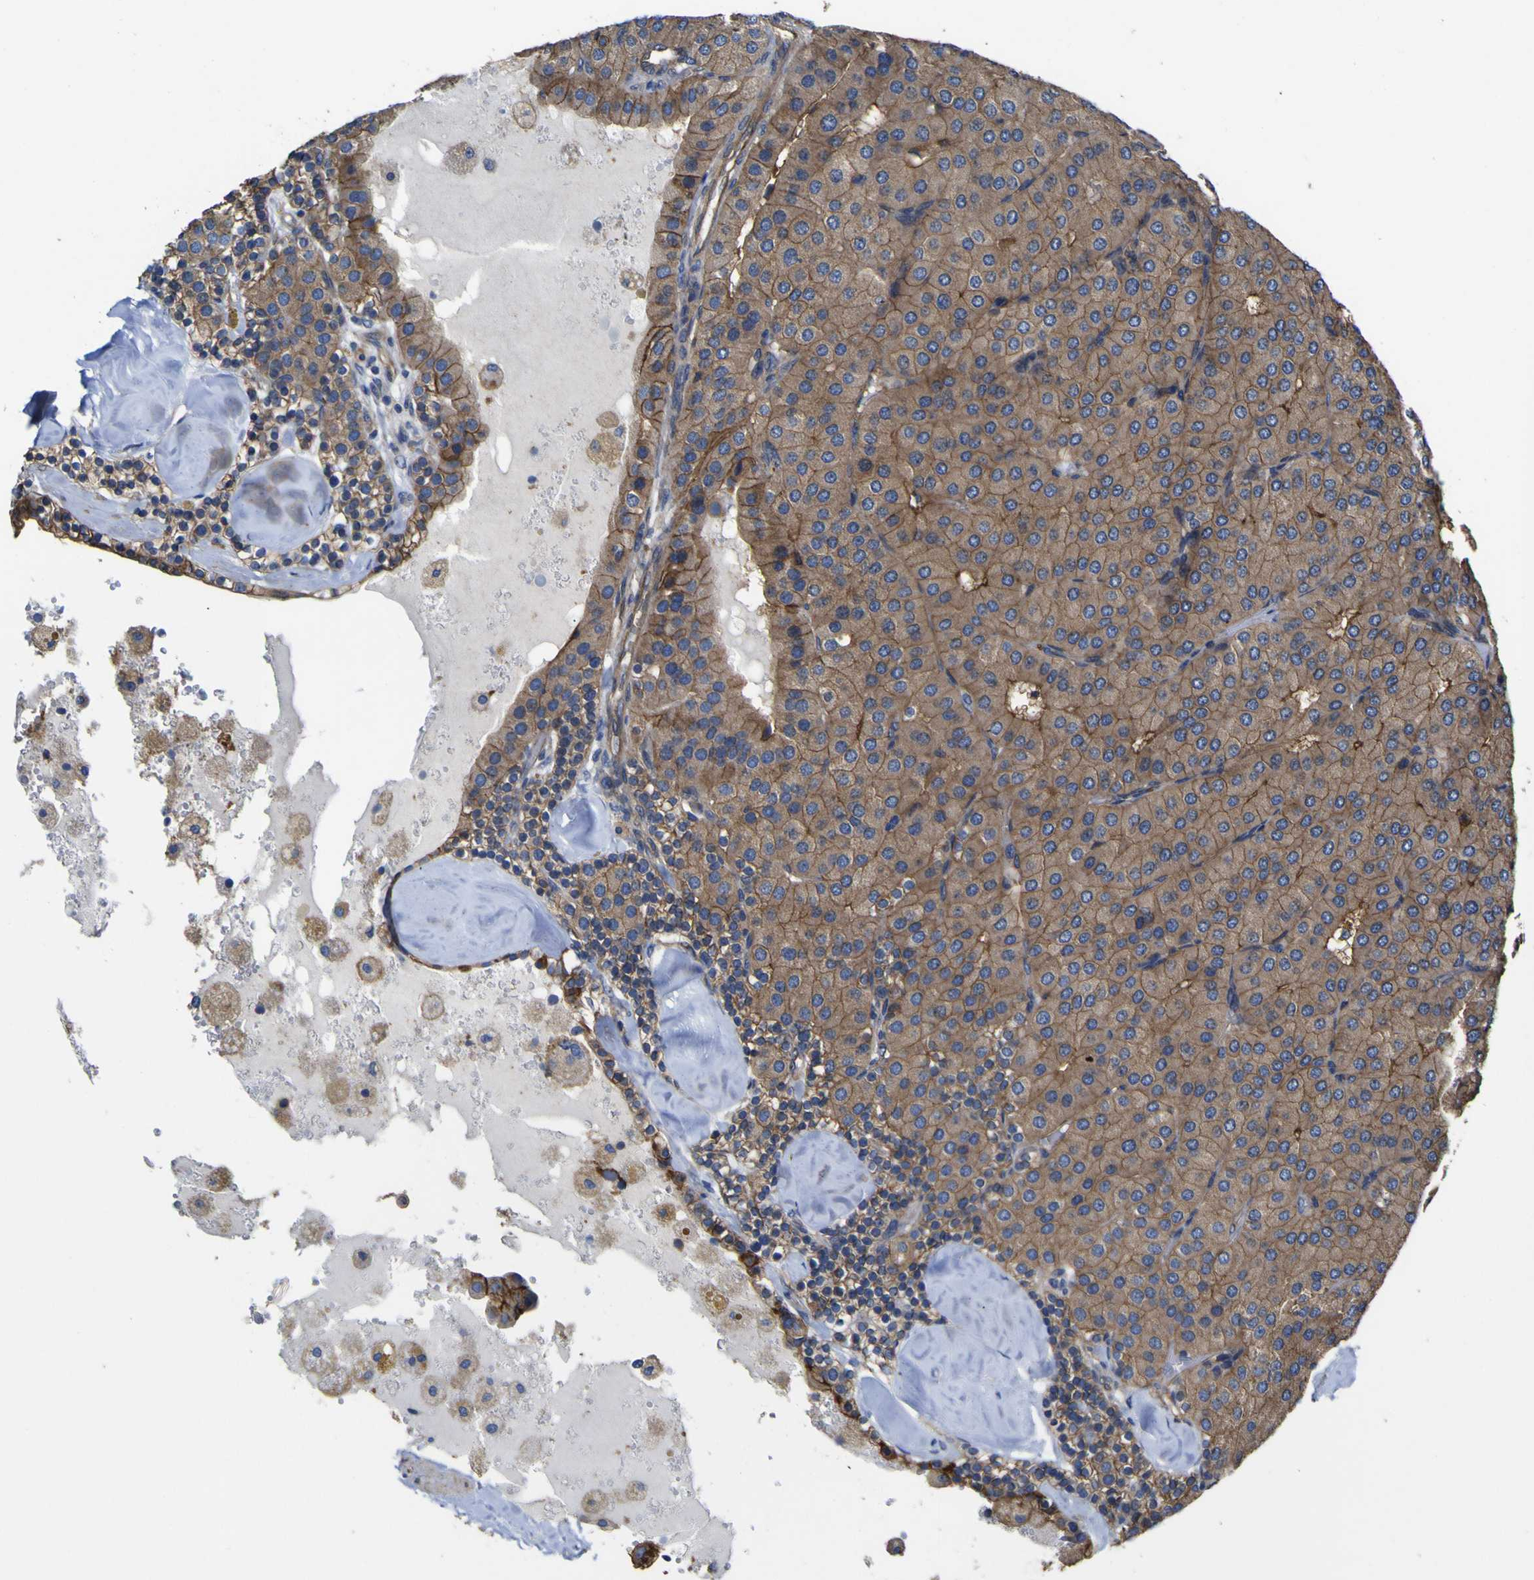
{"staining": {"intensity": "moderate", "quantity": ">75%", "location": "cytoplasmic/membranous"}, "tissue": "parathyroid gland", "cell_type": "Glandular cells", "image_type": "normal", "snomed": [{"axis": "morphology", "description": "Normal tissue, NOS"}, {"axis": "morphology", "description": "Adenoma, NOS"}, {"axis": "topography", "description": "Parathyroid gland"}], "caption": "Parathyroid gland stained for a protein (brown) demonstrates moderate cytoplasmic/membranous positive staining in about >75% of glandular cells.", "gene": "CD151", "patient": {"sex": "female", "age": 86}}